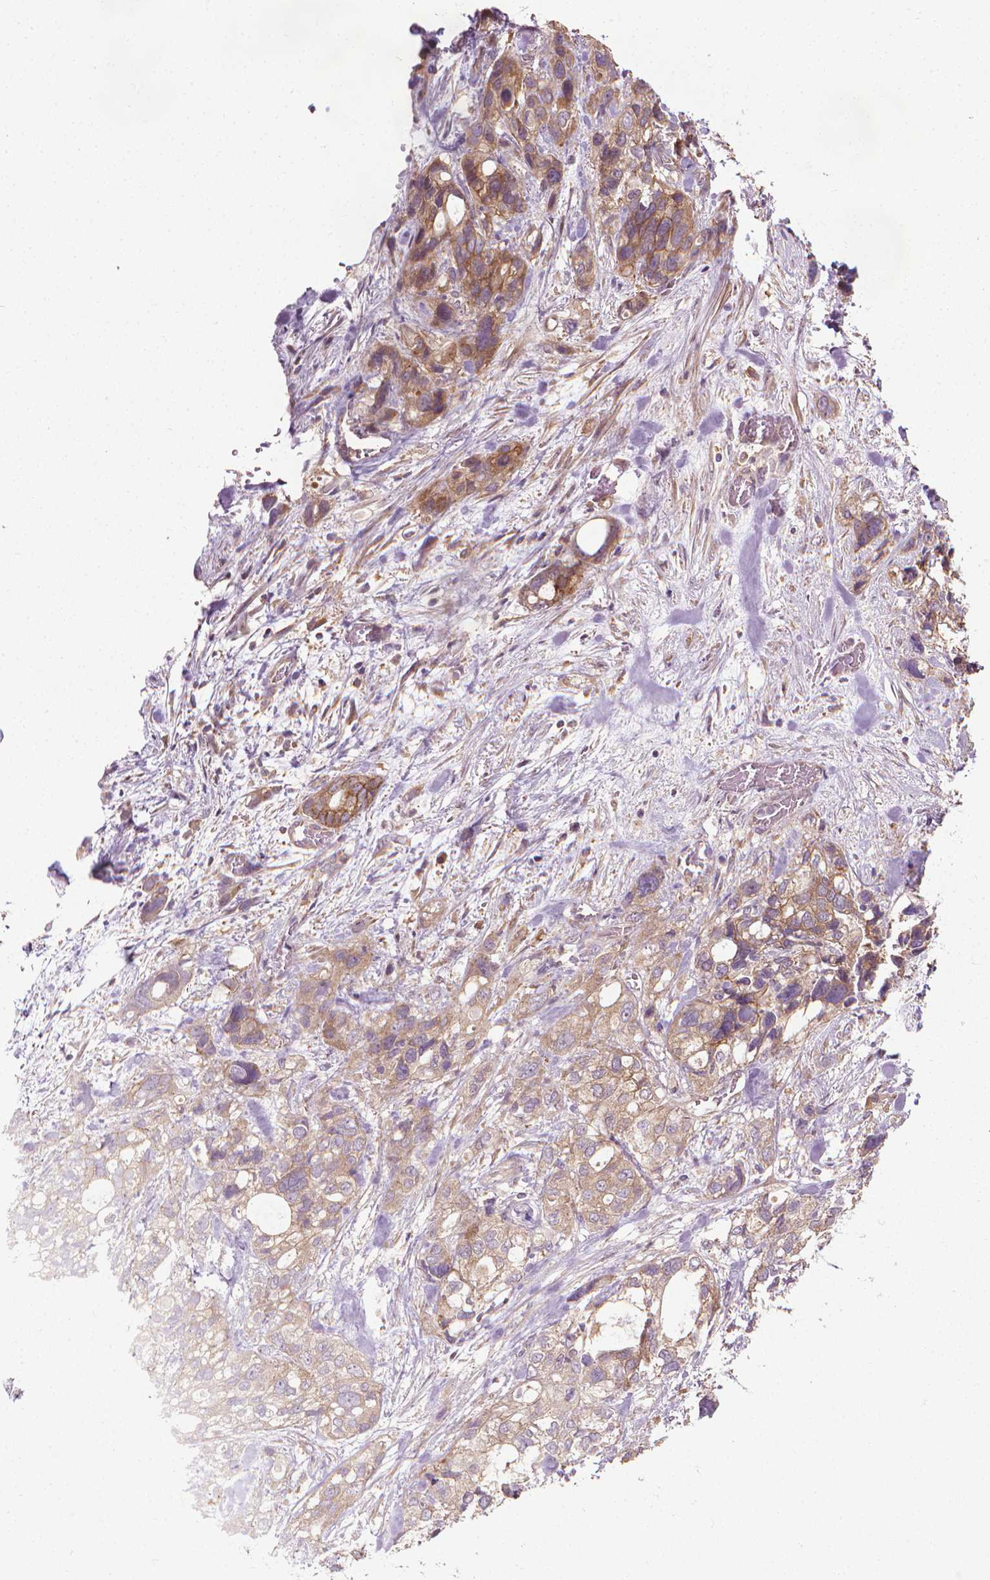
{"staining": {"intensity": "moderate", "quantity": ">75%", "location": "cytoplasmic/membranous"}, "tissue": "stomach cancer", "cell_type": "Tumor cells", "image_type": "cancer", "snomed": [{"axis": "morphology", "description": "Adenocarcinoma, NOS"}, {"axis": "topography", "description": "Stomach, upper"}], "caption": "Immunohistochemical staining of human stomach cancer (adenocarcinoma) displays medium levels of moderate cytoplasmic/membranous protein expression in approximately >75% of tumor cells.", "gene": "PRAG1", "patient": {"sex": "female", "age": 81}}